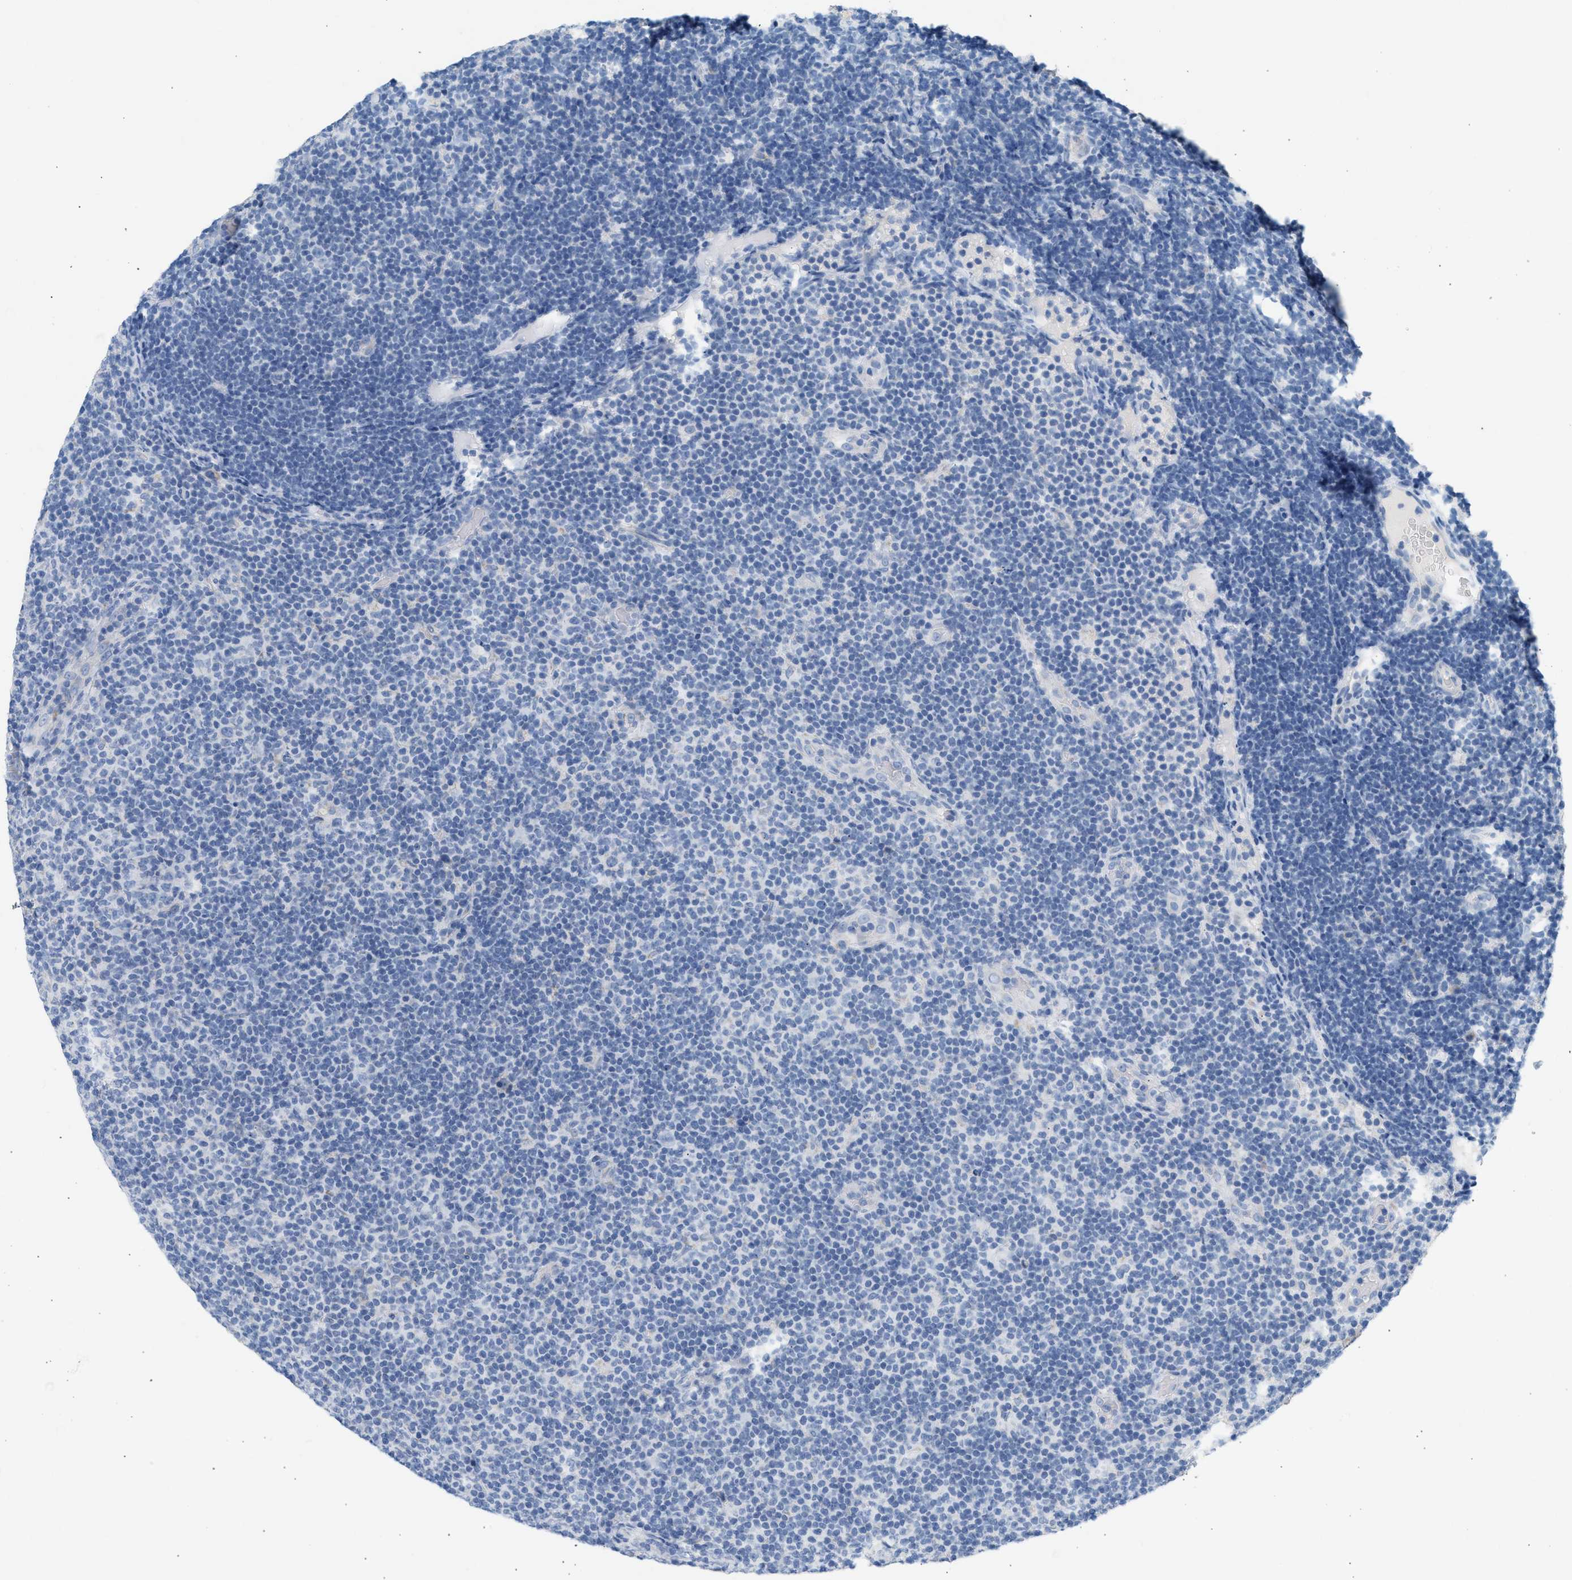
{"staining": {"intensity": "negative", "quantity": "none", "location": "none"}, "tissue": "lymphoma", "cell_type": "Tumor cells", "image_type": "cancer", "snomed": [{"axis": "morphology", "description": "Malignant lymphoma, non-Hodgkin's type, Low grade"}, {"axis": "topography", "description": "Lymph node"}], "caption": "Immunohistochemical staining of human lymphoma reveals no significant expression in tumor cells. The staining was performed using DAB to visualize the protein expression in brown, while the nuclei were stained in blue with hematoxylin (Magnification: 20x).", "gene": "NDUFS8", "patient": {"sex": "male", "age": 83}}